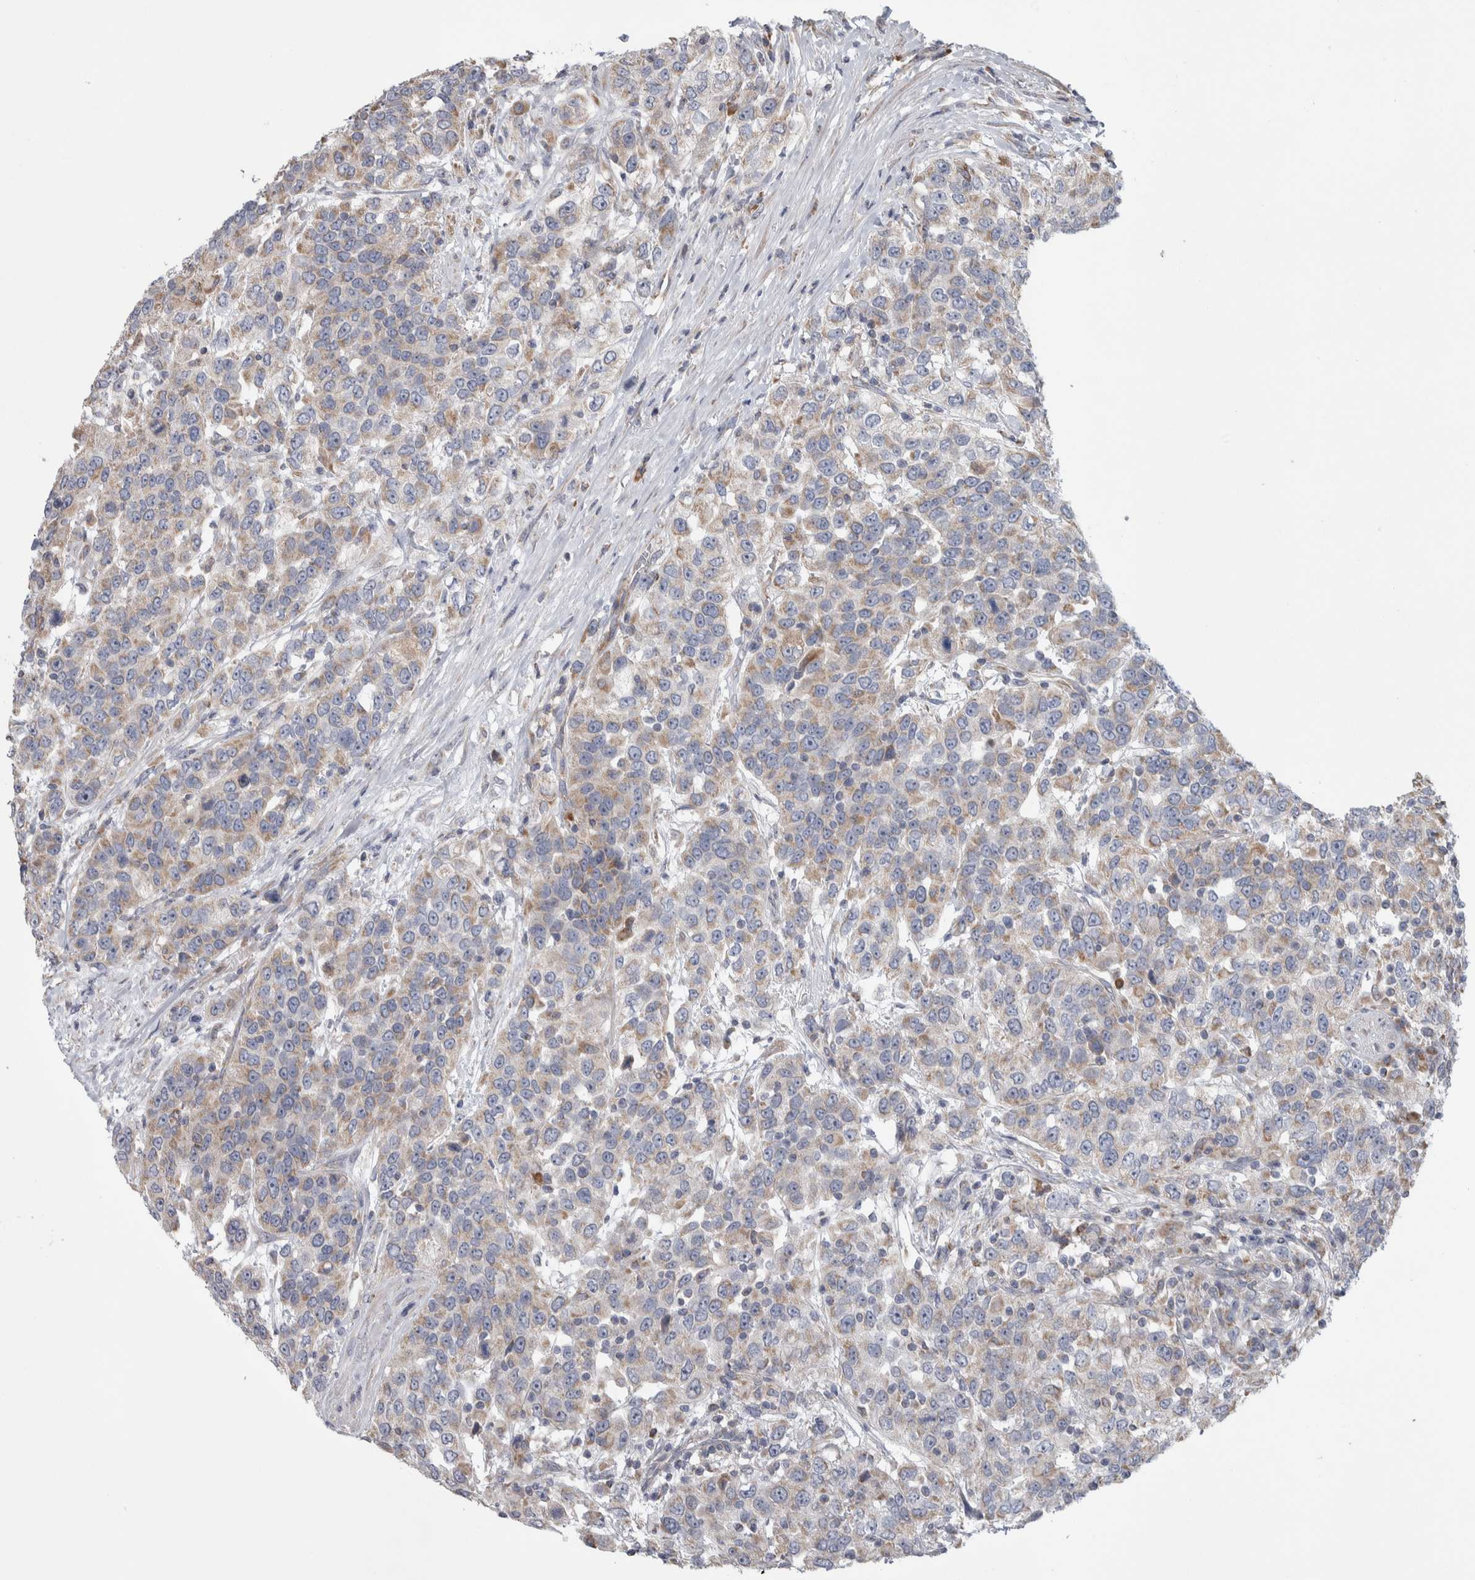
{"staining": {"intensity": "weak", "quantity": ">75%", "location": "cytoplasmic/membranous"}, "tissue": "urothelial cancer", "cell_type": "Tumor cells", "image_type": "cancer", "snomed": [{"axis": "morphology", "description": "Urothelial carcinoma, High grade"}, {"axis": "topography", "description": "Urinary bladder"}], "caption": "Immunohistochemical staining of human urothelial cancer reveals low levels of weak cytoplasmic/membranous protein expression in approximately >75% of tumor cells.", "gene": "SCO1", "patient": {"sex": "female", "age": 80}}